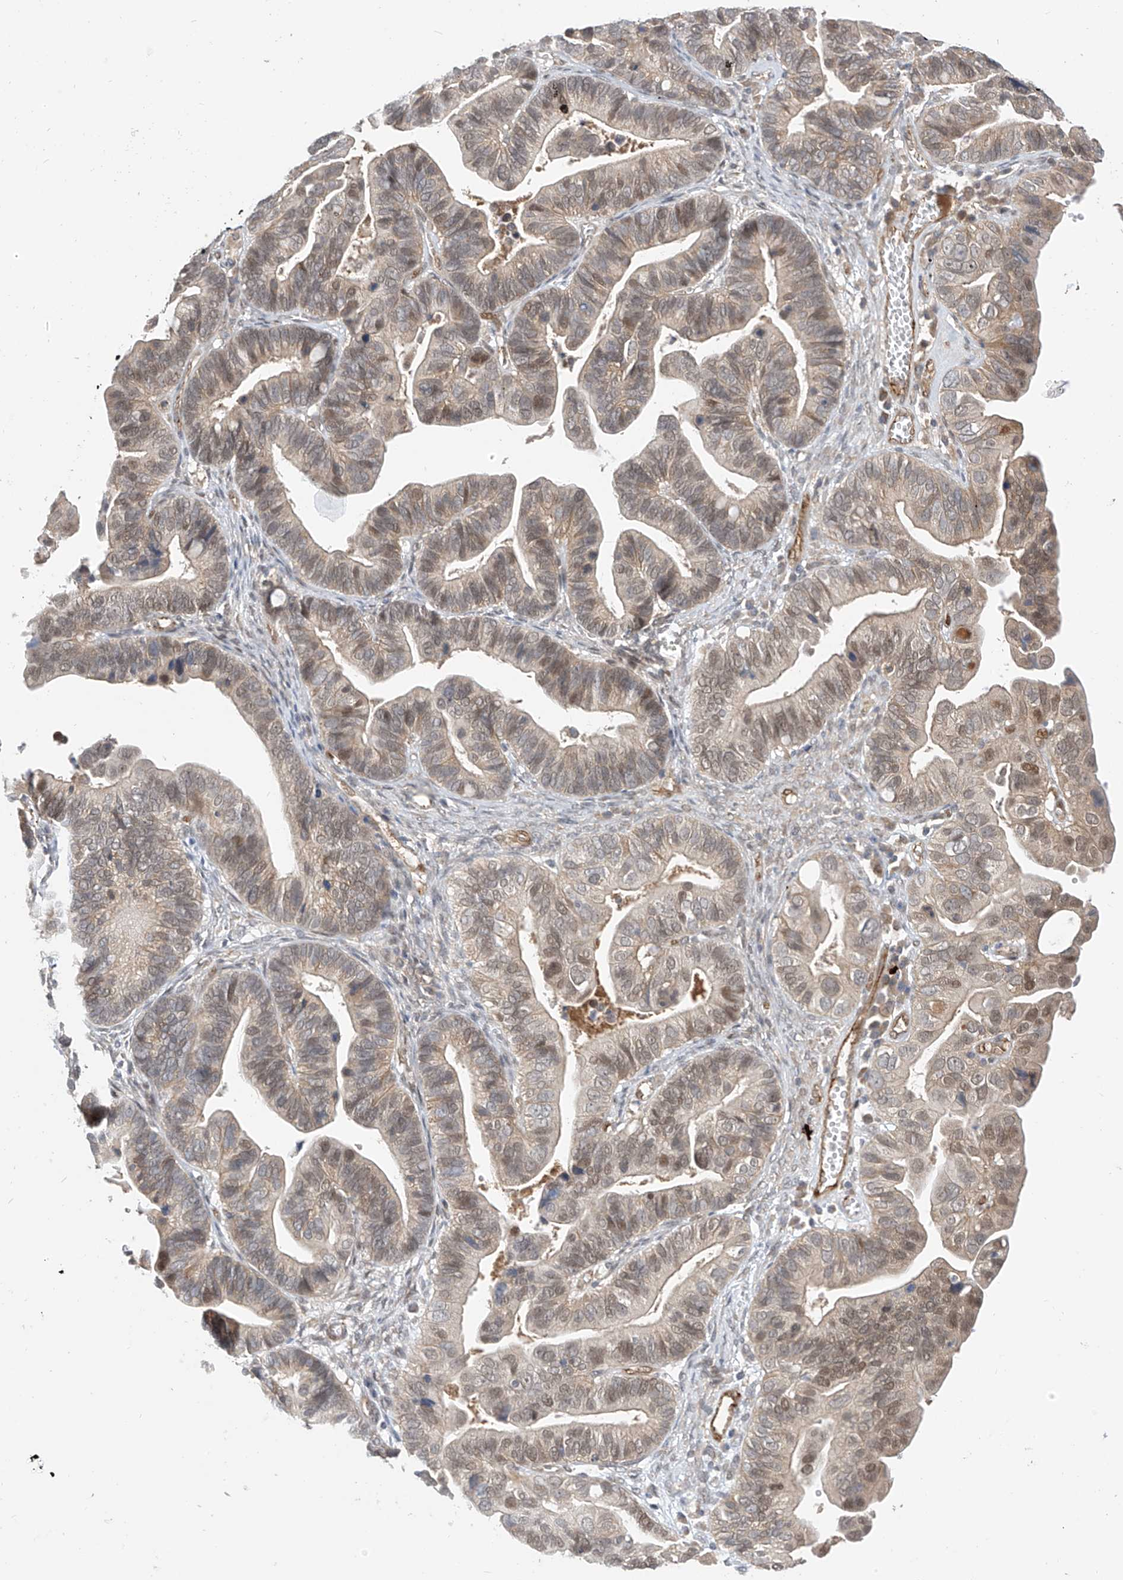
{"staining": {"intensity": "moderate", "quantity": "<25%", "location": "nuclear"}, "tissue": "ovarian cancer", "cell_type": "Tumor cells", "image_type": "cancer", "snomed": [{"axis": "morphology", "description": "Cystadenocarcinoma, serous, NOS"}, {"axis": "topography", "description": "Ovary"}], "caption": "Serous cystadenocarcinoma (ovarian) stained with IHC reveals moderate nuclear expression in approximately <25% of tumor cells.", "gene": "MRTFA", "patient": {"sex": "female", "age": 56}}